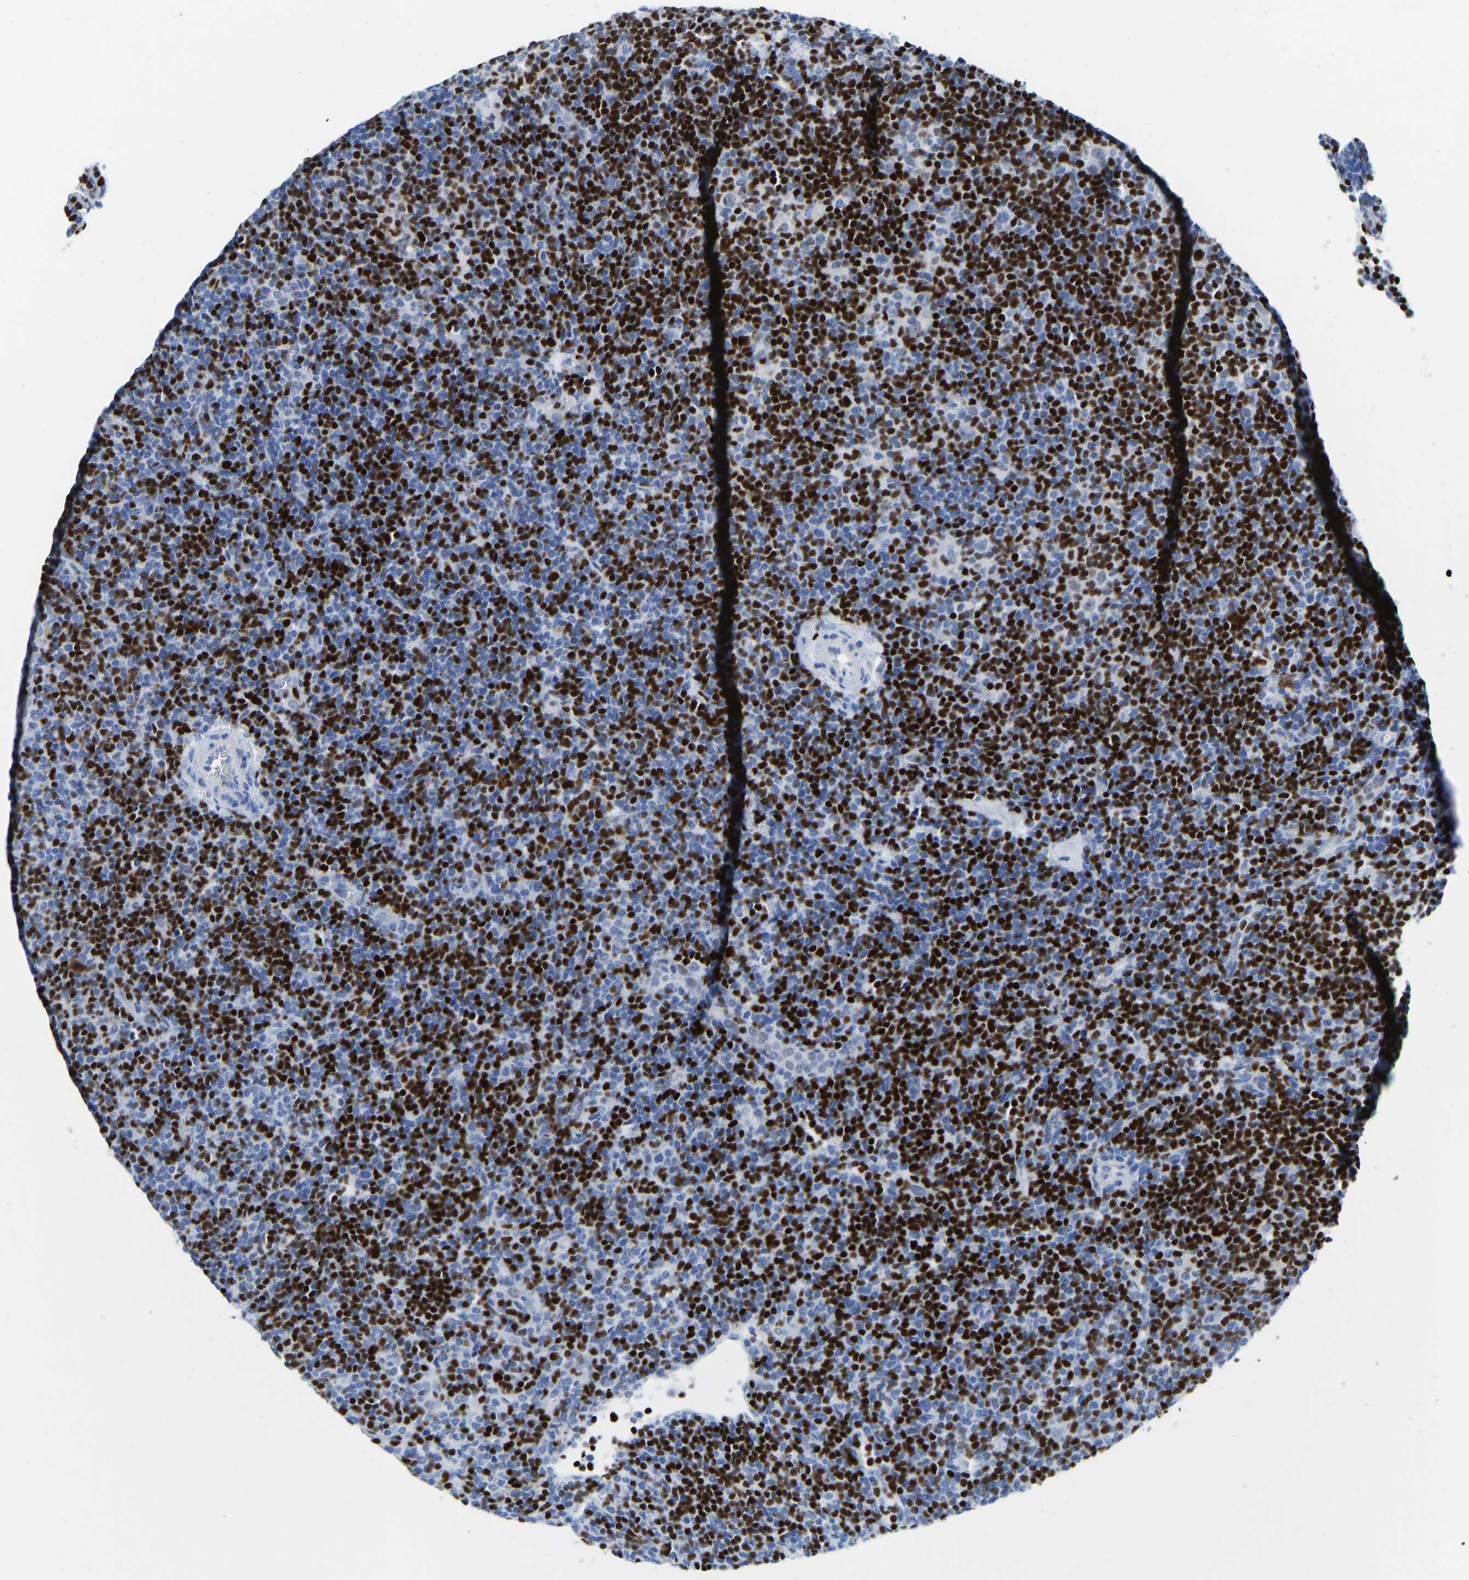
{"staining": {"intensity": "negative", "quantity": "none", "location": "none"}, "tissue": "lymphoma", "cell_type": "Tumor cells", "image_type": "cancer", "snomed": [{"axis": "morphology", "description": "Hodgkin's disease, NOS"}, {"axis": "topography", "description": "Lymph node"}], "caption": "The micrograph exhibits no staining of tumor cells in lymphoma.", "gene": "TCF7", "patient": {"sex": "female", "age": 57}}